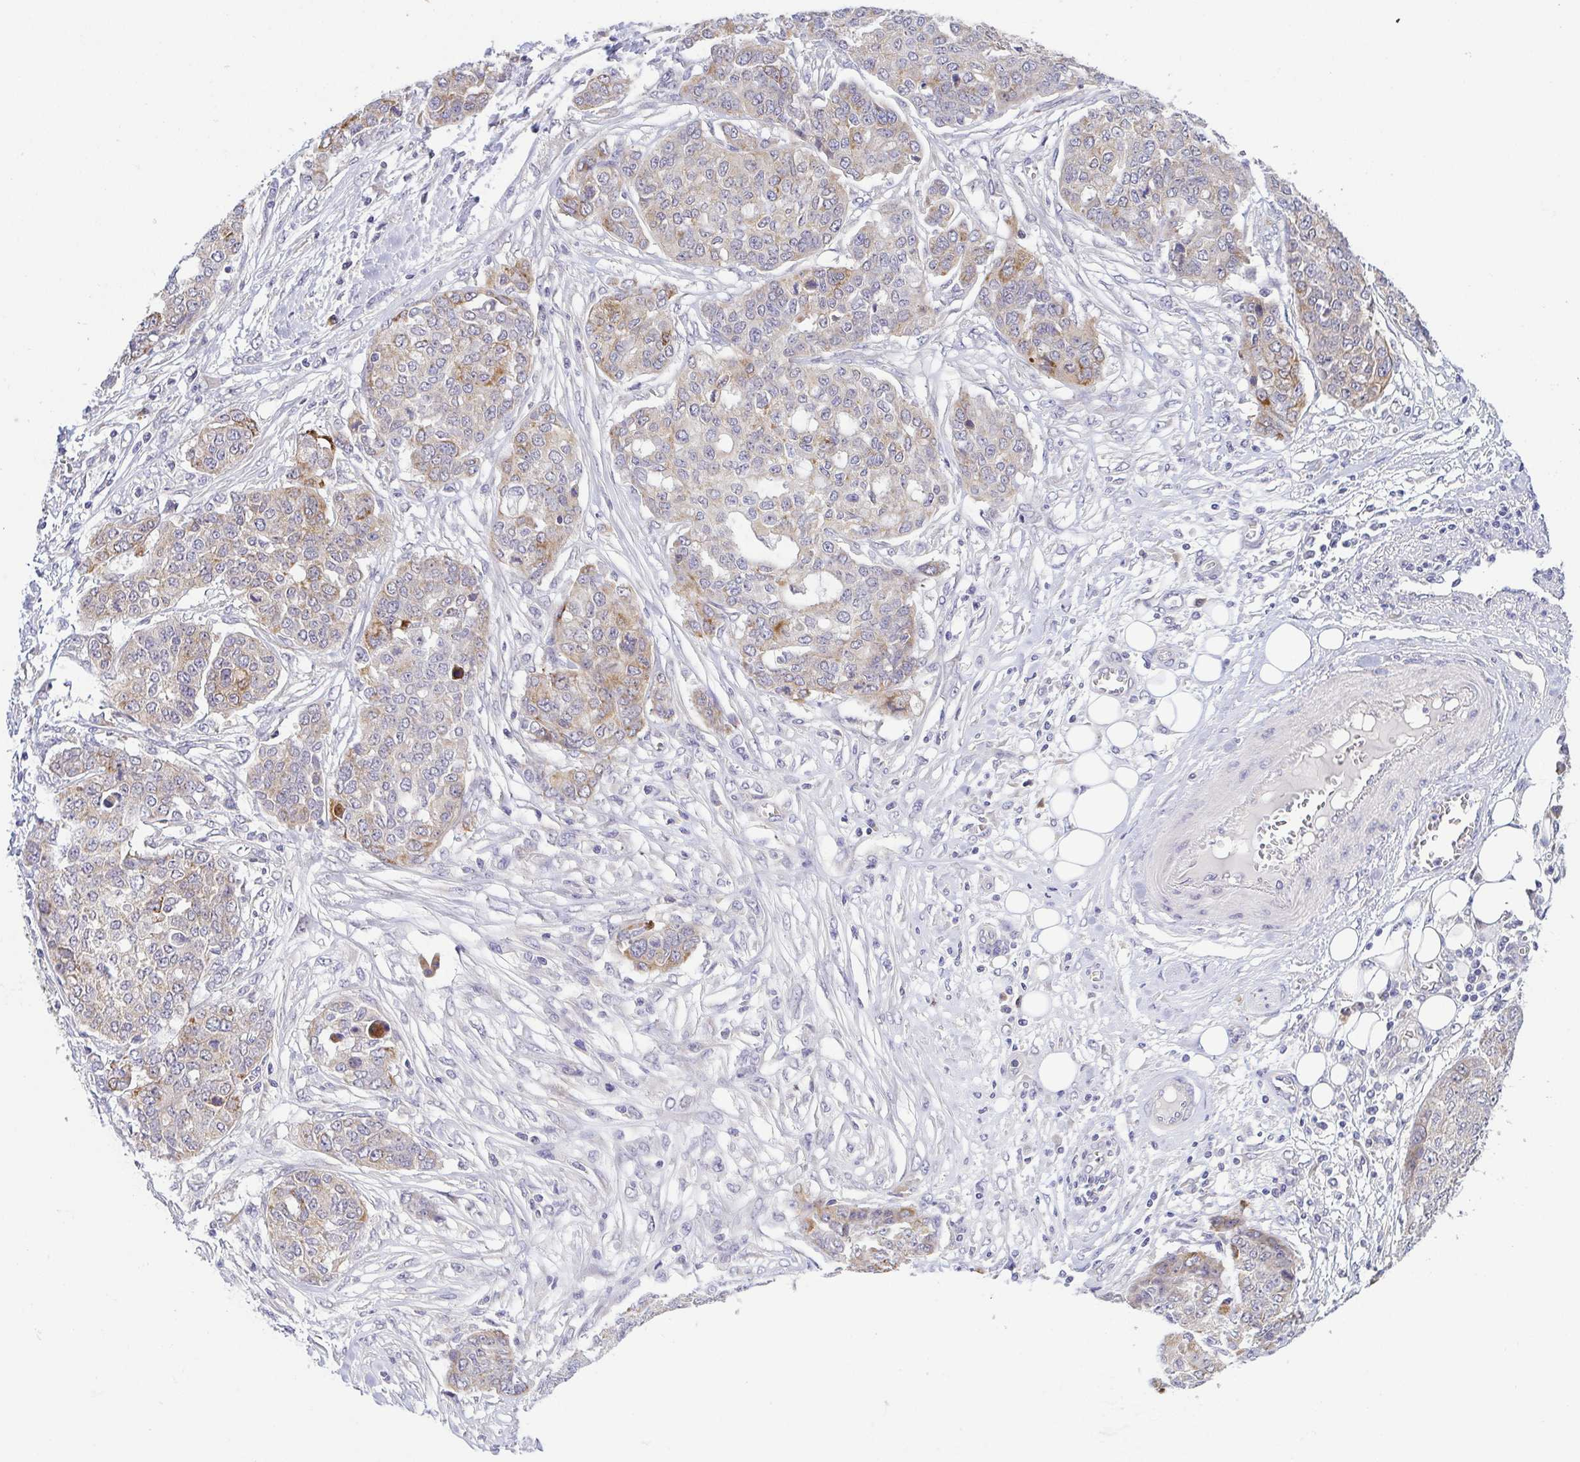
{"staining": {"intensity": "weak", "quantity": "25%-75%", "location": "cytoplasmic/membranous"}, "tissue": "ovarian cancer", "cell_type": "Tumor cells", "image_type": "cancer", "snomed": [{"axis": "morphology", "description": "Cystadenocarcinoma, serous, NOS"}, {"axis": "topography", "description": "Soft tissue"}, {"axis": "topography", "description": "Ovary"}], "caption": "Immunohistochemical staining of ovarian cancer reveals low levels of weak cytoplasmic/membranous expression in approximately 25%-75% of tumor cells. The protein is shown in brown color, while the nuclei are stained blue.", "gene": "BCL2L1", "patient": {"sex": "female", "age": 57}}